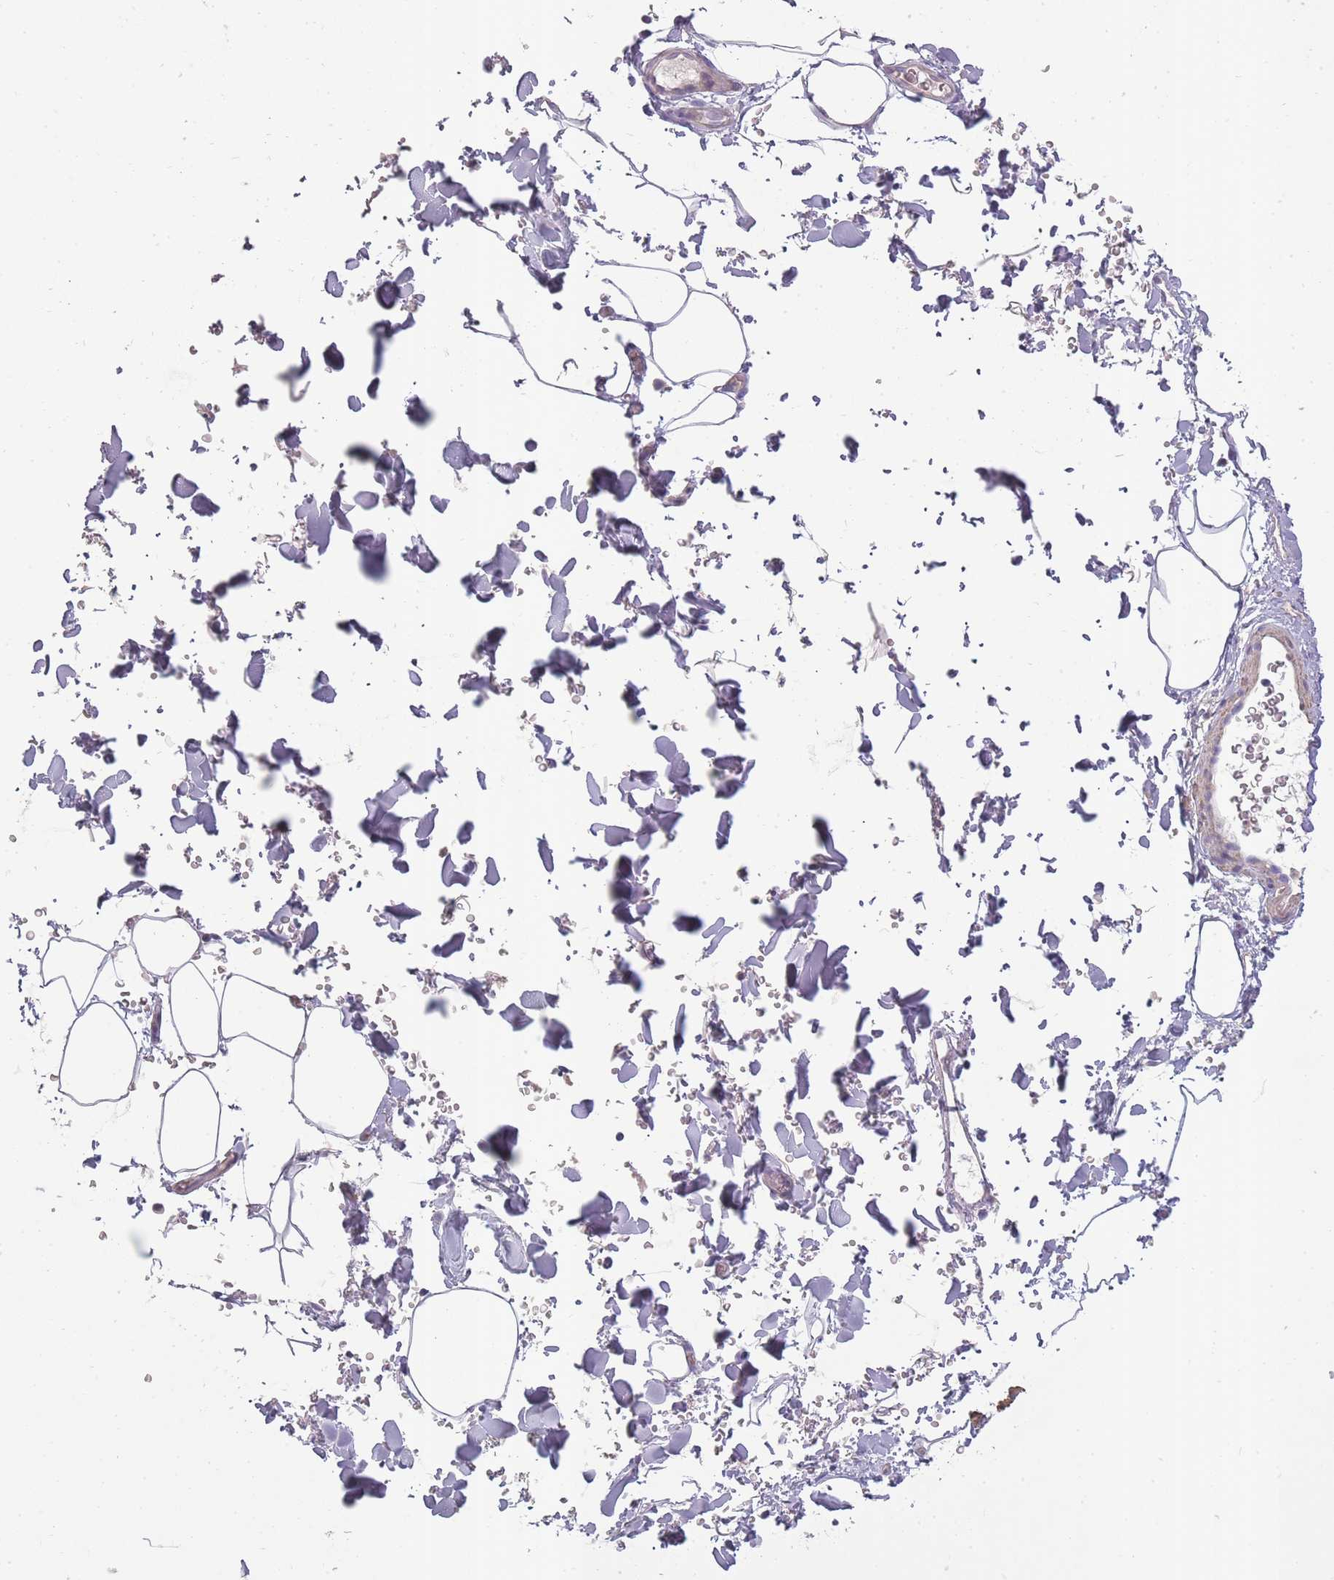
{"staining": {"intensity": "negative", "quantity": "none", "location": "none"}, "tissue": "adipose tissue", "cell_type": "Adipocytes", "image_type": "normal", "snomed": [{"axis": "morphology", "description": "Normal tissue, NOS"}, {"axis": "topography", "description": "Rectum"}, {"axis": "topography", "description": "Peripheral nerve tissue"}], "caption": "Adipocytes show no significant protein positivity in unremarkable adipose tissue. Nuclei are stained in blue.", "gene": "SLC8A2", "patient": {"sex": "female", "age": 69}}